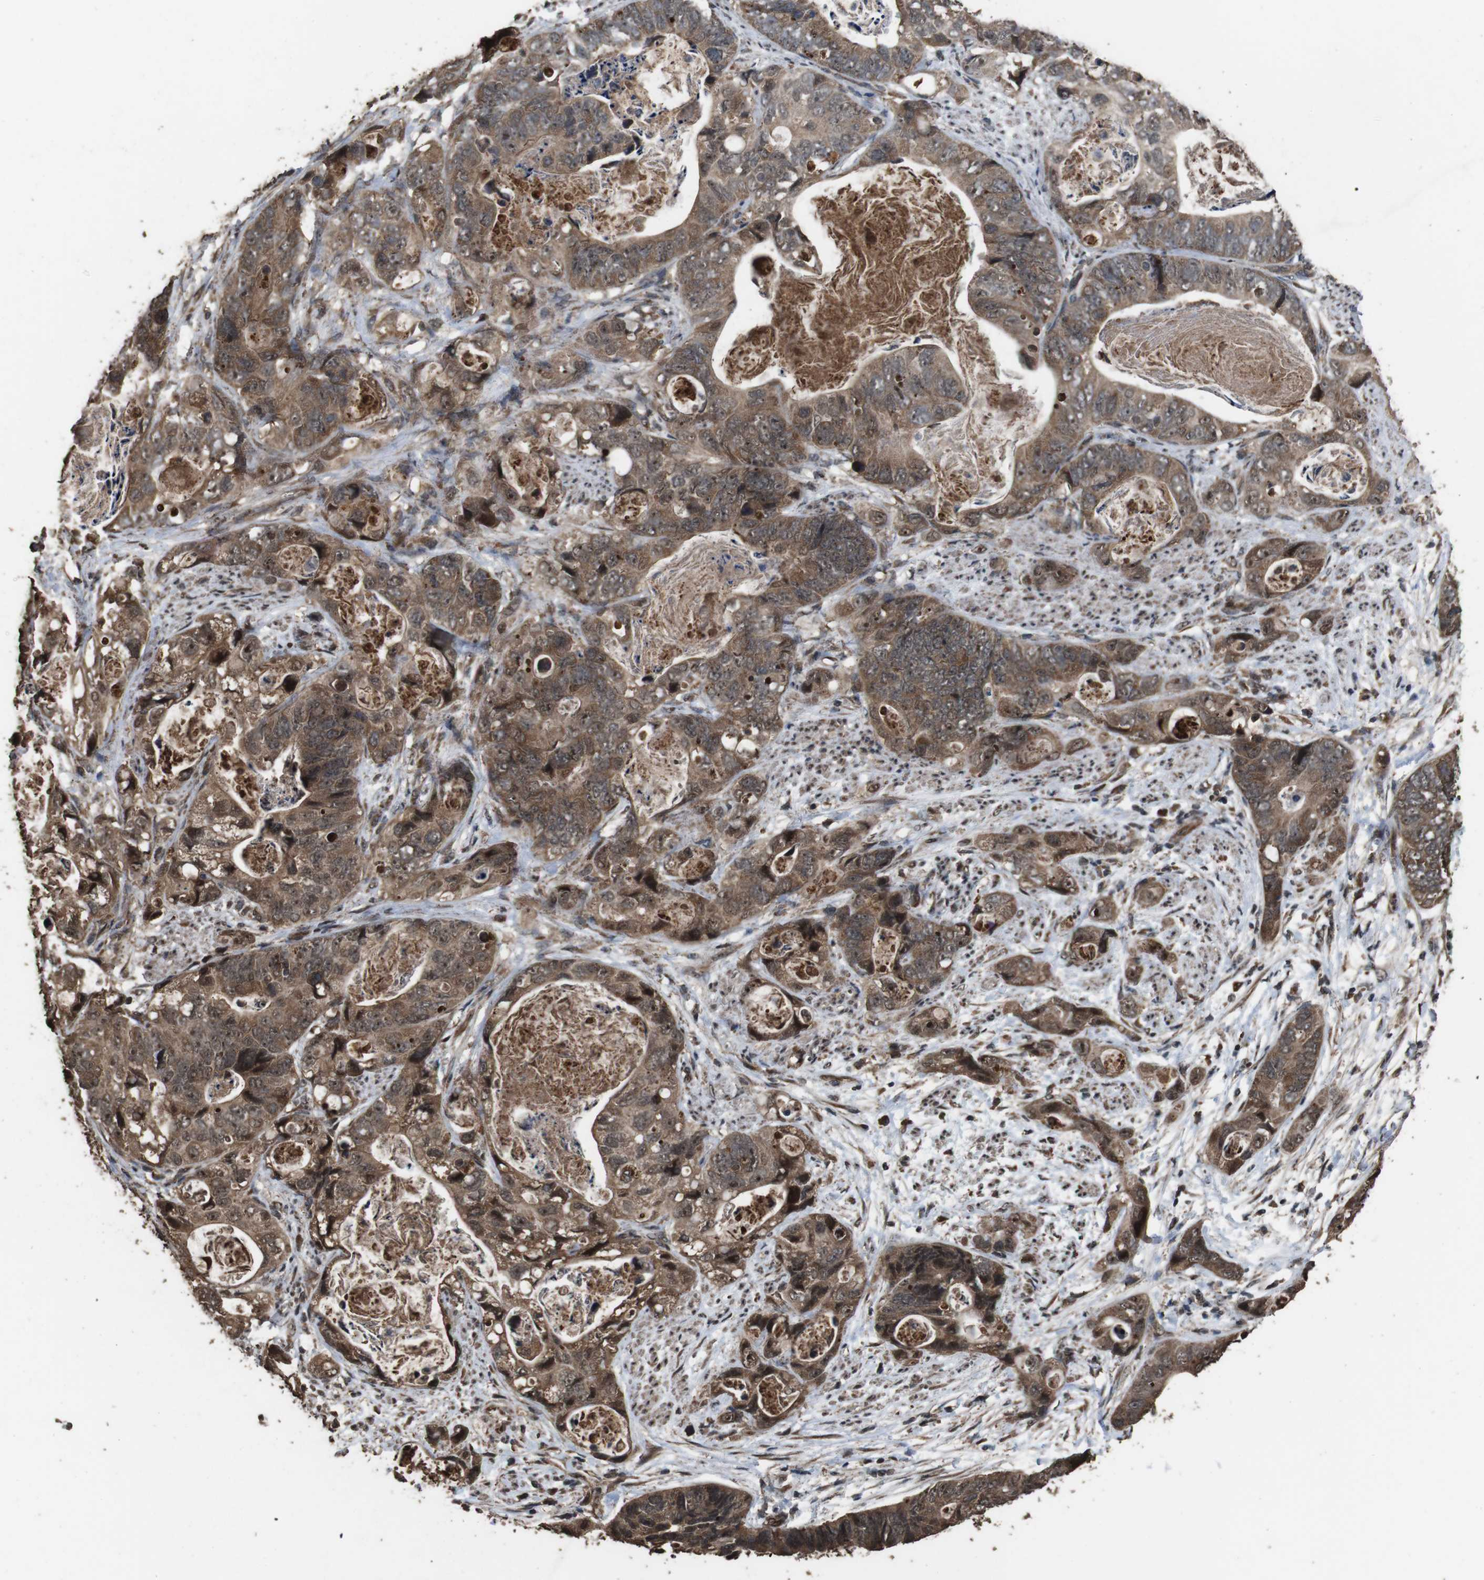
{"staining": {"intensity": "moderate", "quantity": ">75%", "location": "cytoplasmic/membranous"}, "tissue": "stomach cancer", "cell_type": "Tumor cells", "image_type": "cancer", "snomed": [{"axis": "morphology", "description": "Adenocarcinoma, NOS"}, {"axis": "topography", "description": "Stomach"}], "caption": "Adenocarcinoma (stomach) stained with a brown dye shows moderate cytoplasmic/membranous positive staining in approximately >75% of tumor cells.", "gene": "RRAS2", "patient": {"sex": "female", "age": 89}}